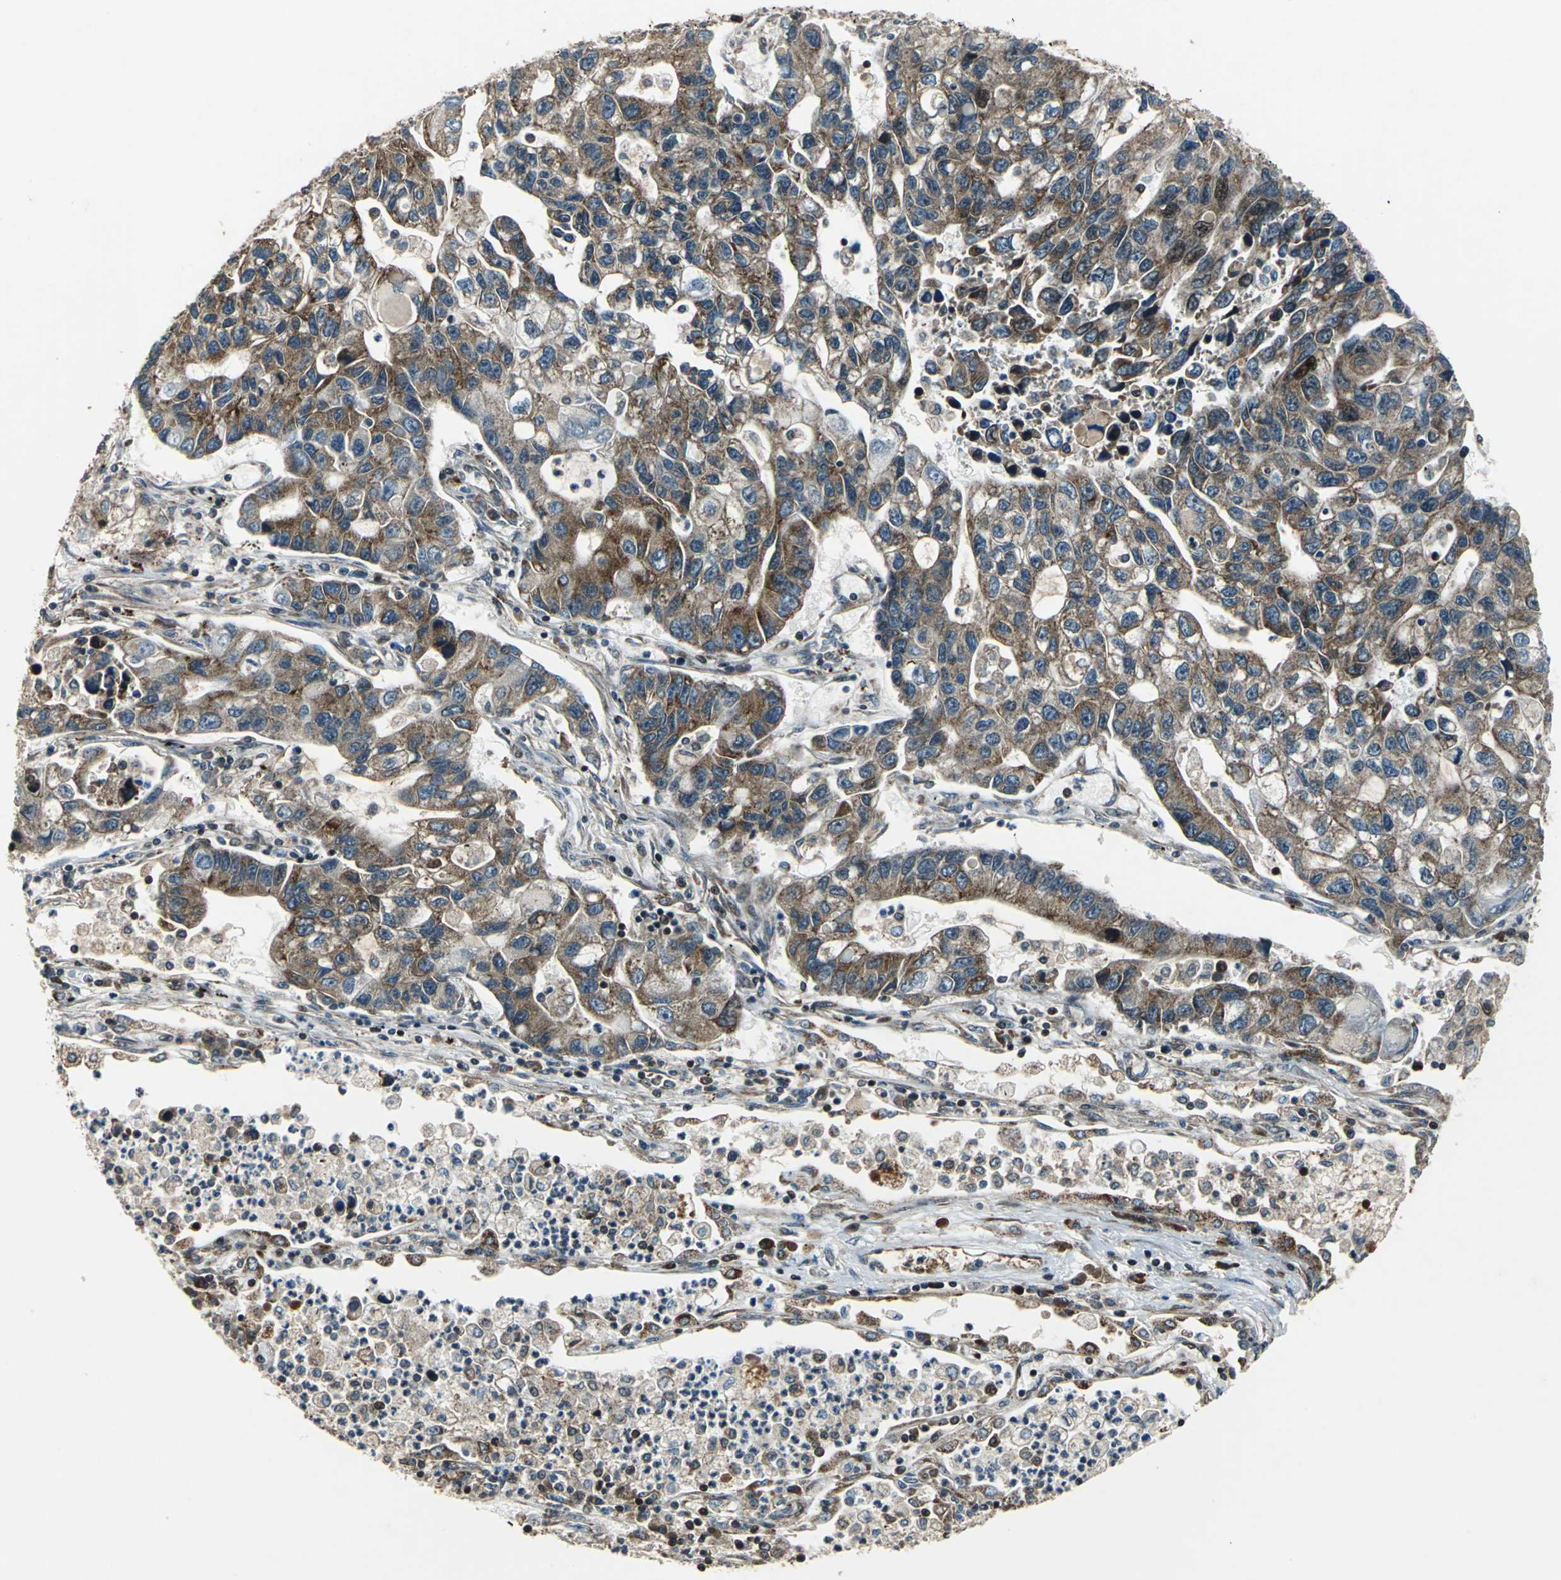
{"staining": {"intensity": "moderate", "quantity": ">75%", "location": "cytoplasmic/membranous"}, "tissue": "lung cancer", "cell_type": "Tumor cells", "image_type": "cancer", "snomed": [{"axis": "morphology", "description": "Adenocarcinoma, NOS"}, {"axis": "topography", "description": "Lung"}], "caption": "Immunohistochemical staining of lung cancer (adenocarcinoma) displays medium levels of moderate cytoplasmic/membranous expression in approximately >75% of tumor cells.", "gene": "AATF", "patient": {"sex": "female", "age": 51}}